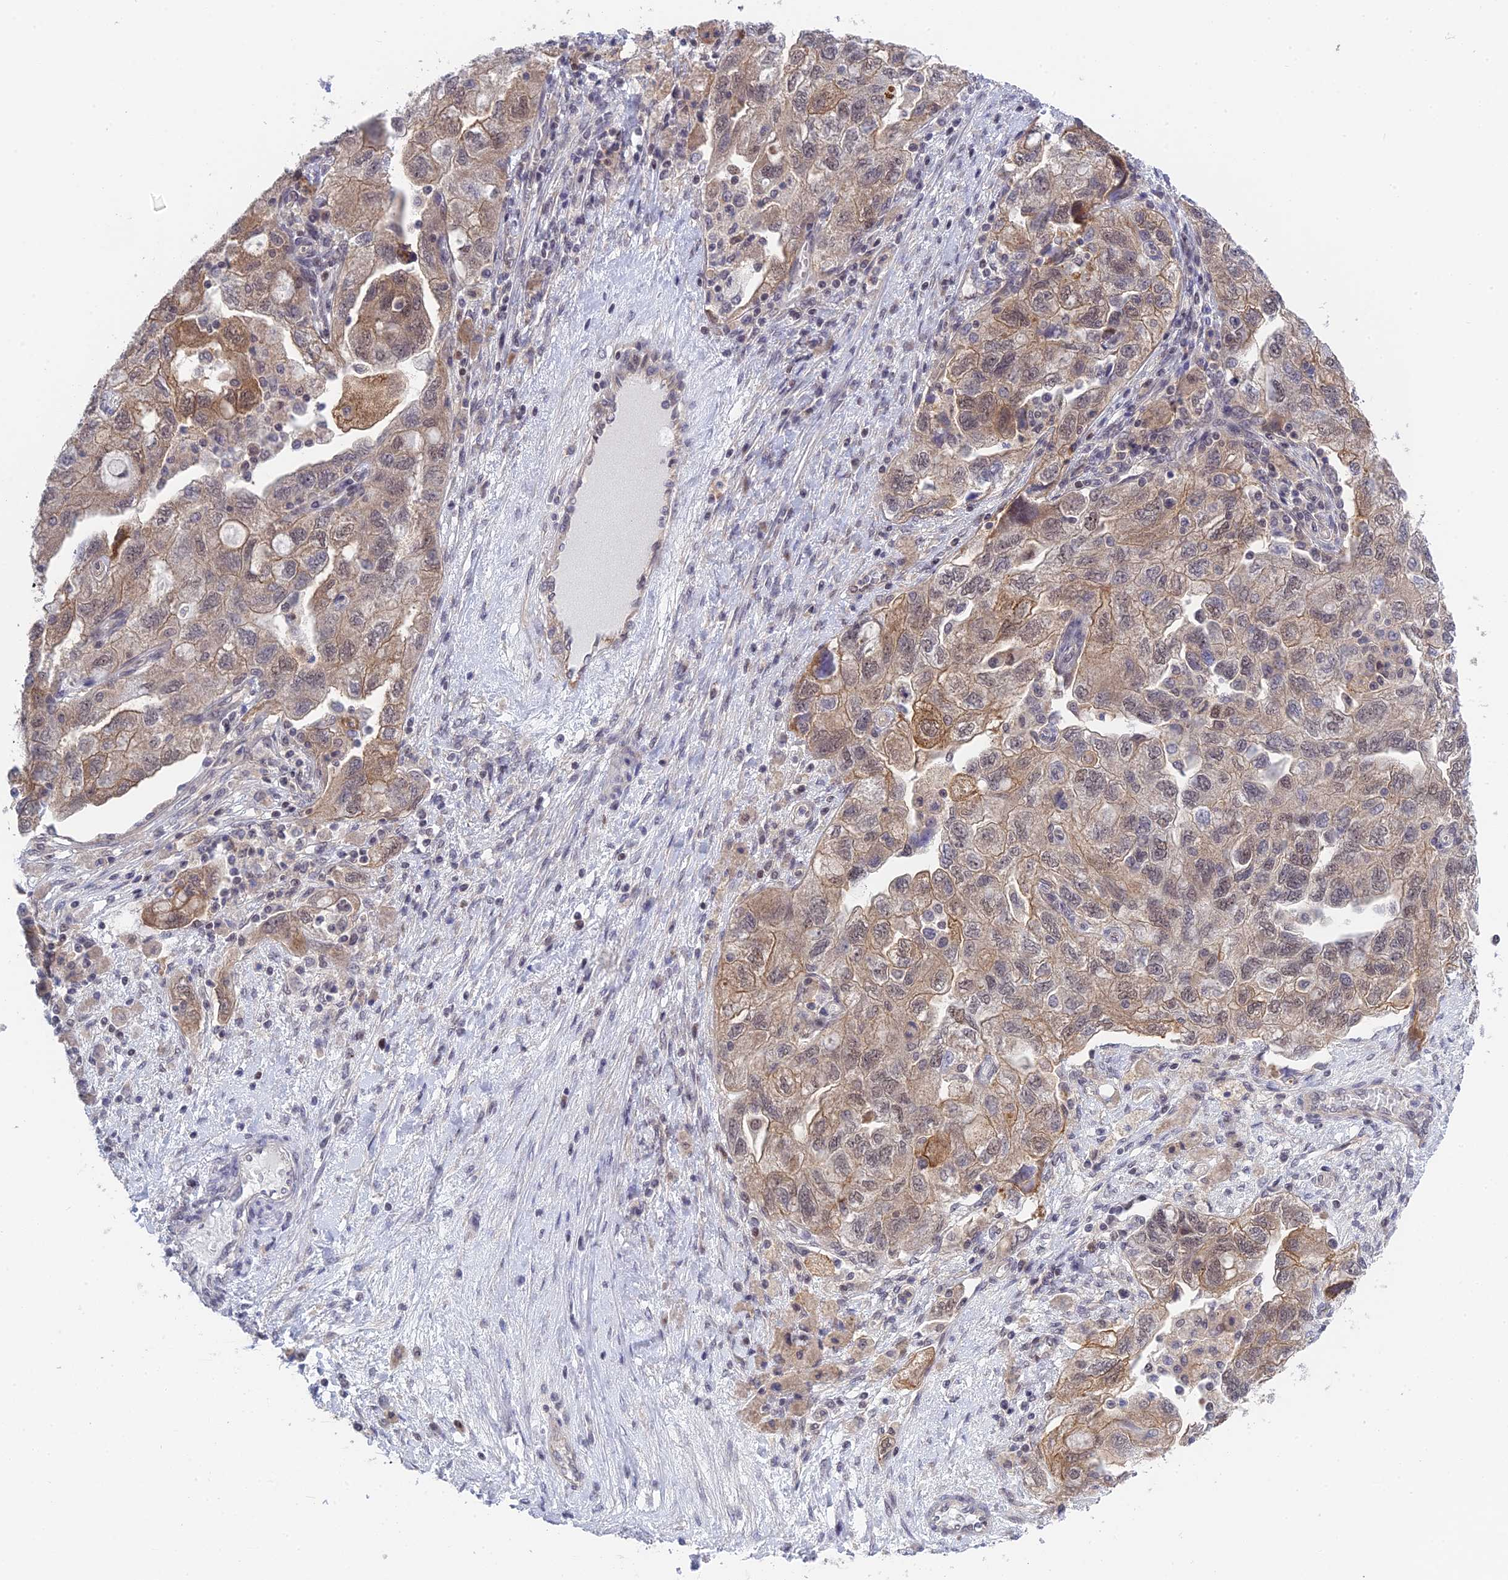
{"staining": {"intensity": "moderate", "quantity": "25%-75%", "location": "cytoplasmic/membranous,nuclear"}, "tissue": "ovarian cancer", "cell_type": "Tumor cells", "image_type": "cancer", "snomed": [{"axis": "morphology", "description": "Carcinoma, NOS"}, {"axis": "morphology", "description": "Cystadenocarcinoma, serous, NOS"}, {"axis": "topography", "description": "Ovary"}], "caption": "IHC photomicrograph of neoplastic tissue: ovarian cancer (serous cystadenocarcinoma) stained using immunohistochemistry (IHC) reveals medium levels of moderate protein expression localized specifically in the cytoplasmic/membranous and nuclear of tumor cells, appearing as a cytoplasmic/membranous and nuclear brown color.", "gene": "TCEA1", "patient": {"sex": "female", "age": 69}}